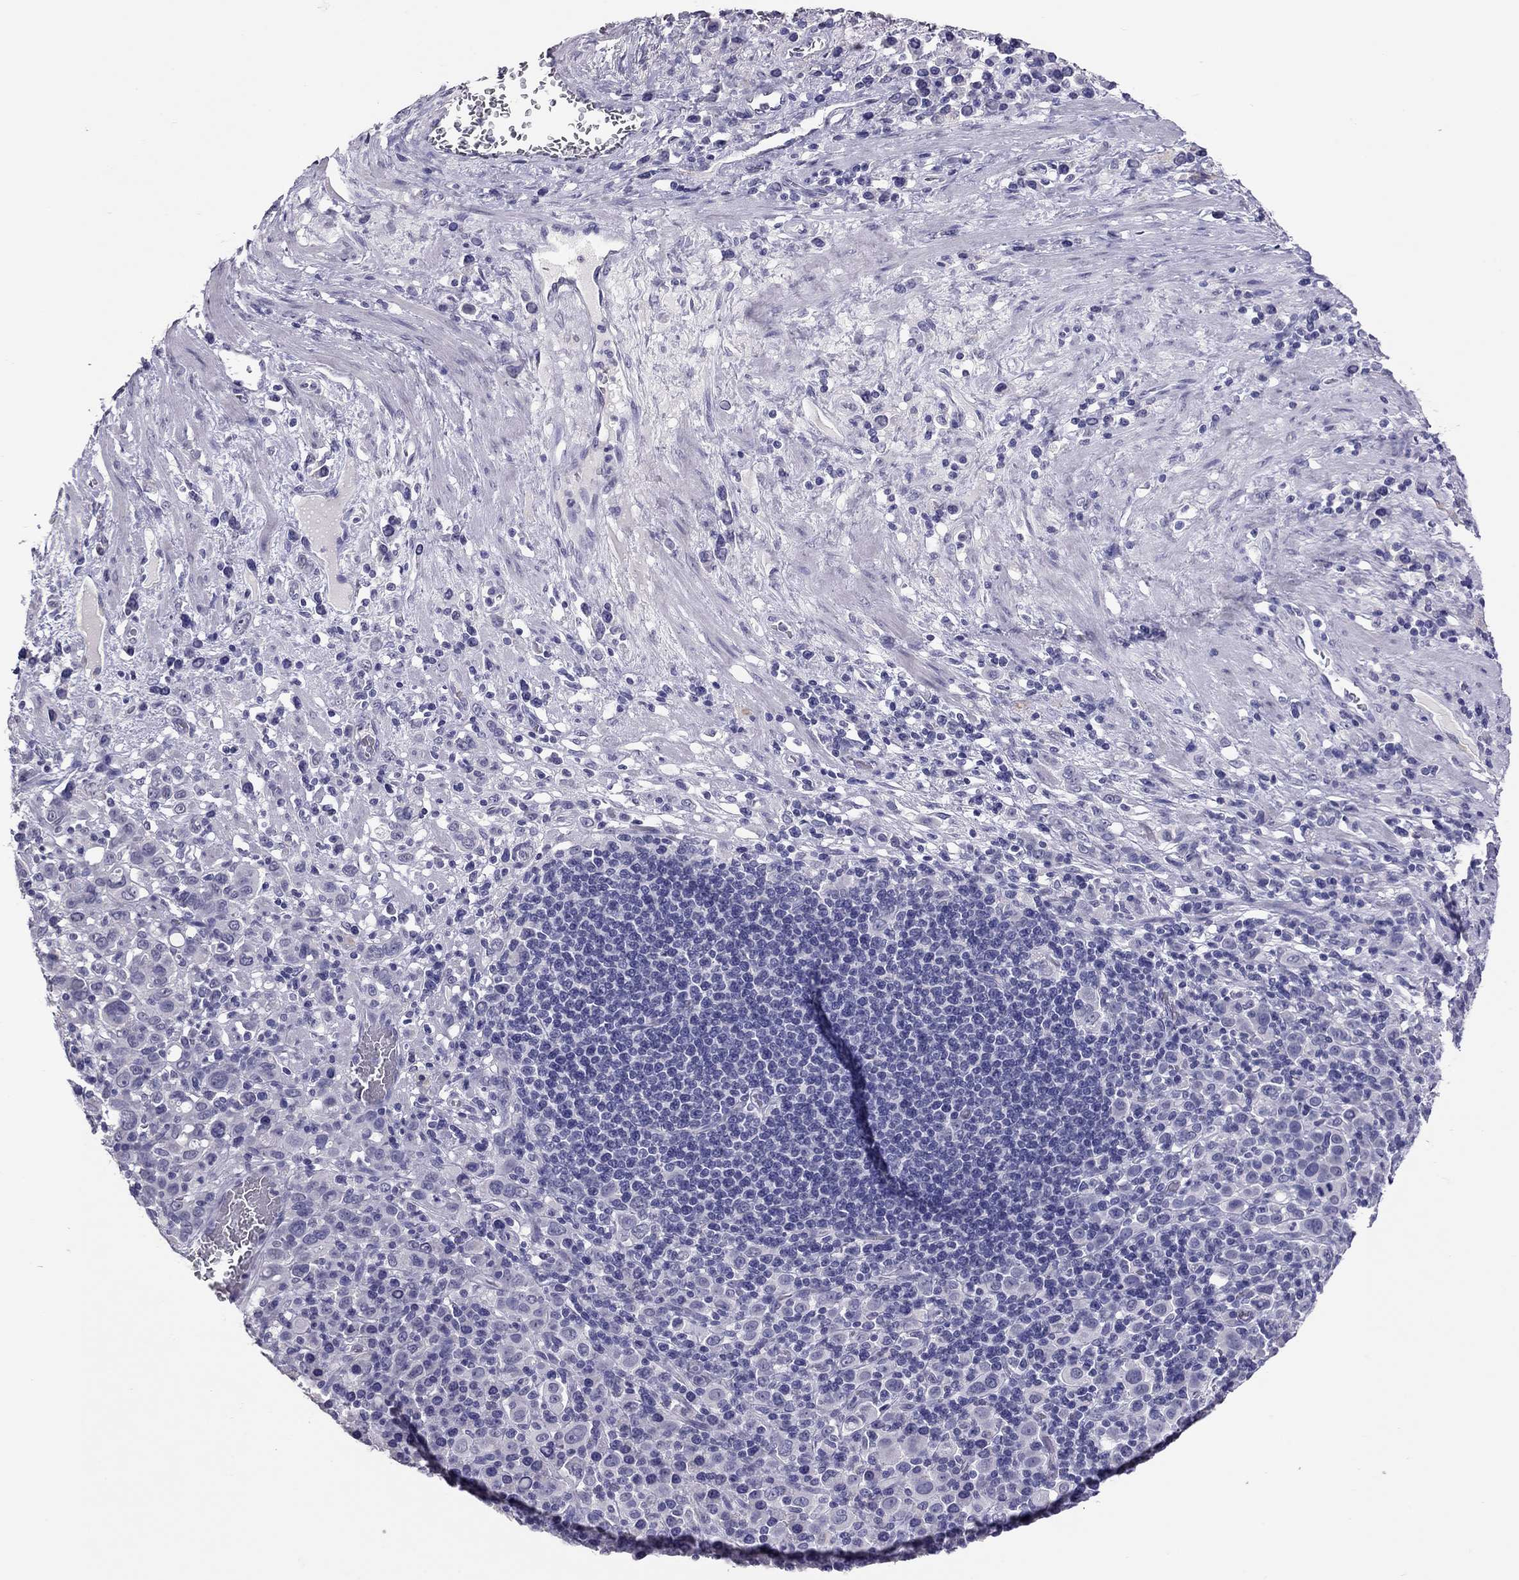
{"staining": {"intensity": "negative", "quantity": "none", "location": "none"}, "tissue": "stomach cancer", "cell_type": "Tumor cells", "image_type": "cancer", "snomed": [{"axis": "morphology", "description": "Adenocarcinoma, NOS"}, {"axis": "topography", "description": "Stomach, upper"}], "caption": "There is no significant staining in tumor cells of stomach cancer. (DAB (3,3'-diaminobenzidine) immunohistochemistry (IHC), high magnification).", "gene": "PSMB11", "patient": {"sex": "male", "age": 75}}